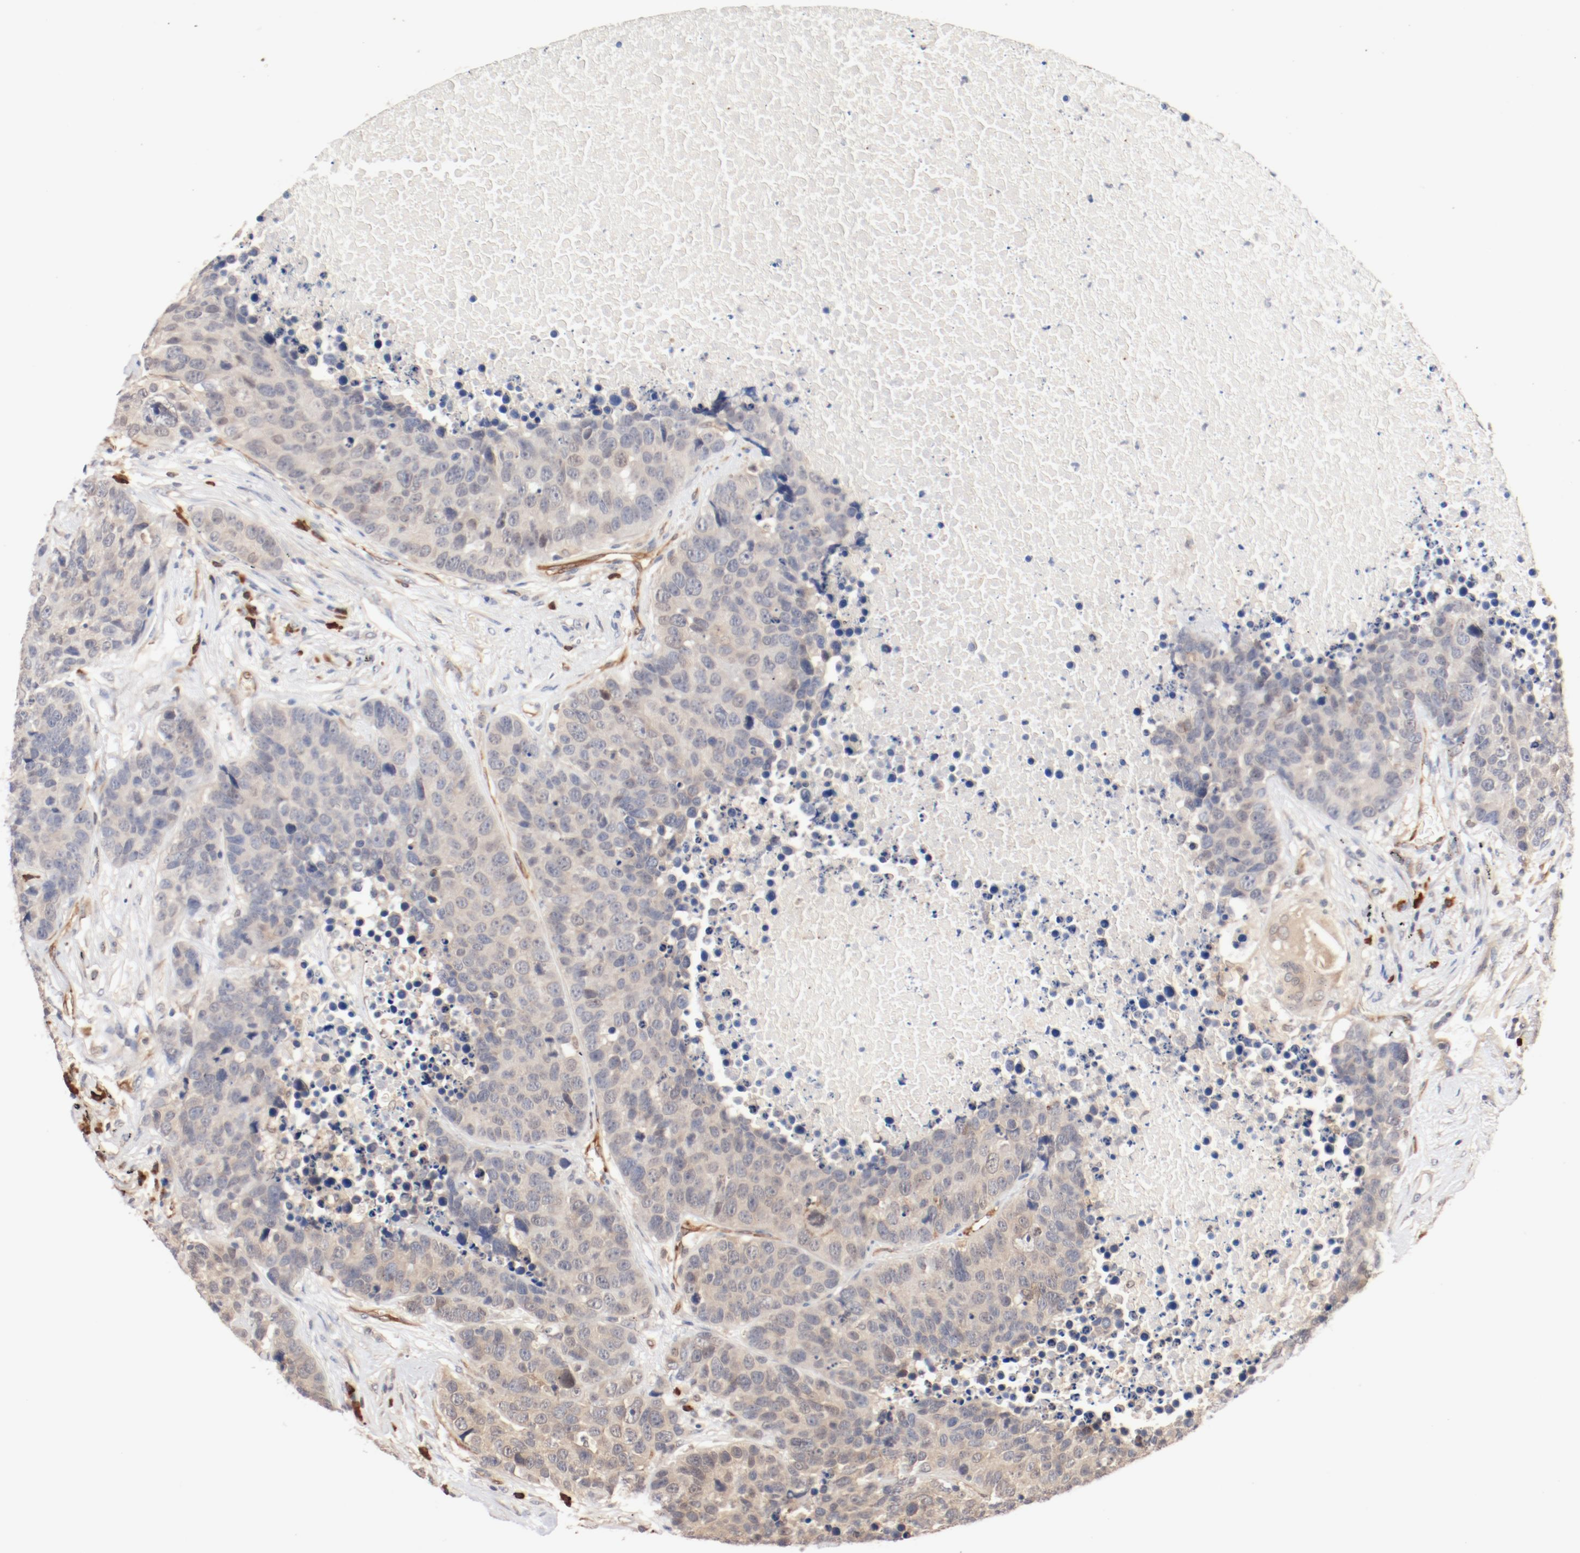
{"staining": {"intensity": "weak", "quantity": ">75%", "location": "cytoplasmic/membranous"}, "tissue": "carcinoid", "cell_type": "Tumor cells", "image_type": "cancer", "snomed": [{"axis": "morphology", "description": "Carcinoid, malignant, NOS"}, {"axis": "topography", "description": "Lung"}], "caption": "This is a micrograph of immunohistochemistry (IHC) staining of carcinoid, which shows weak staining in the cytoplasmic/membranous of tumor cells.", "gene": "UBE2J1", "patient": {"sex": "male", "age": 60}}